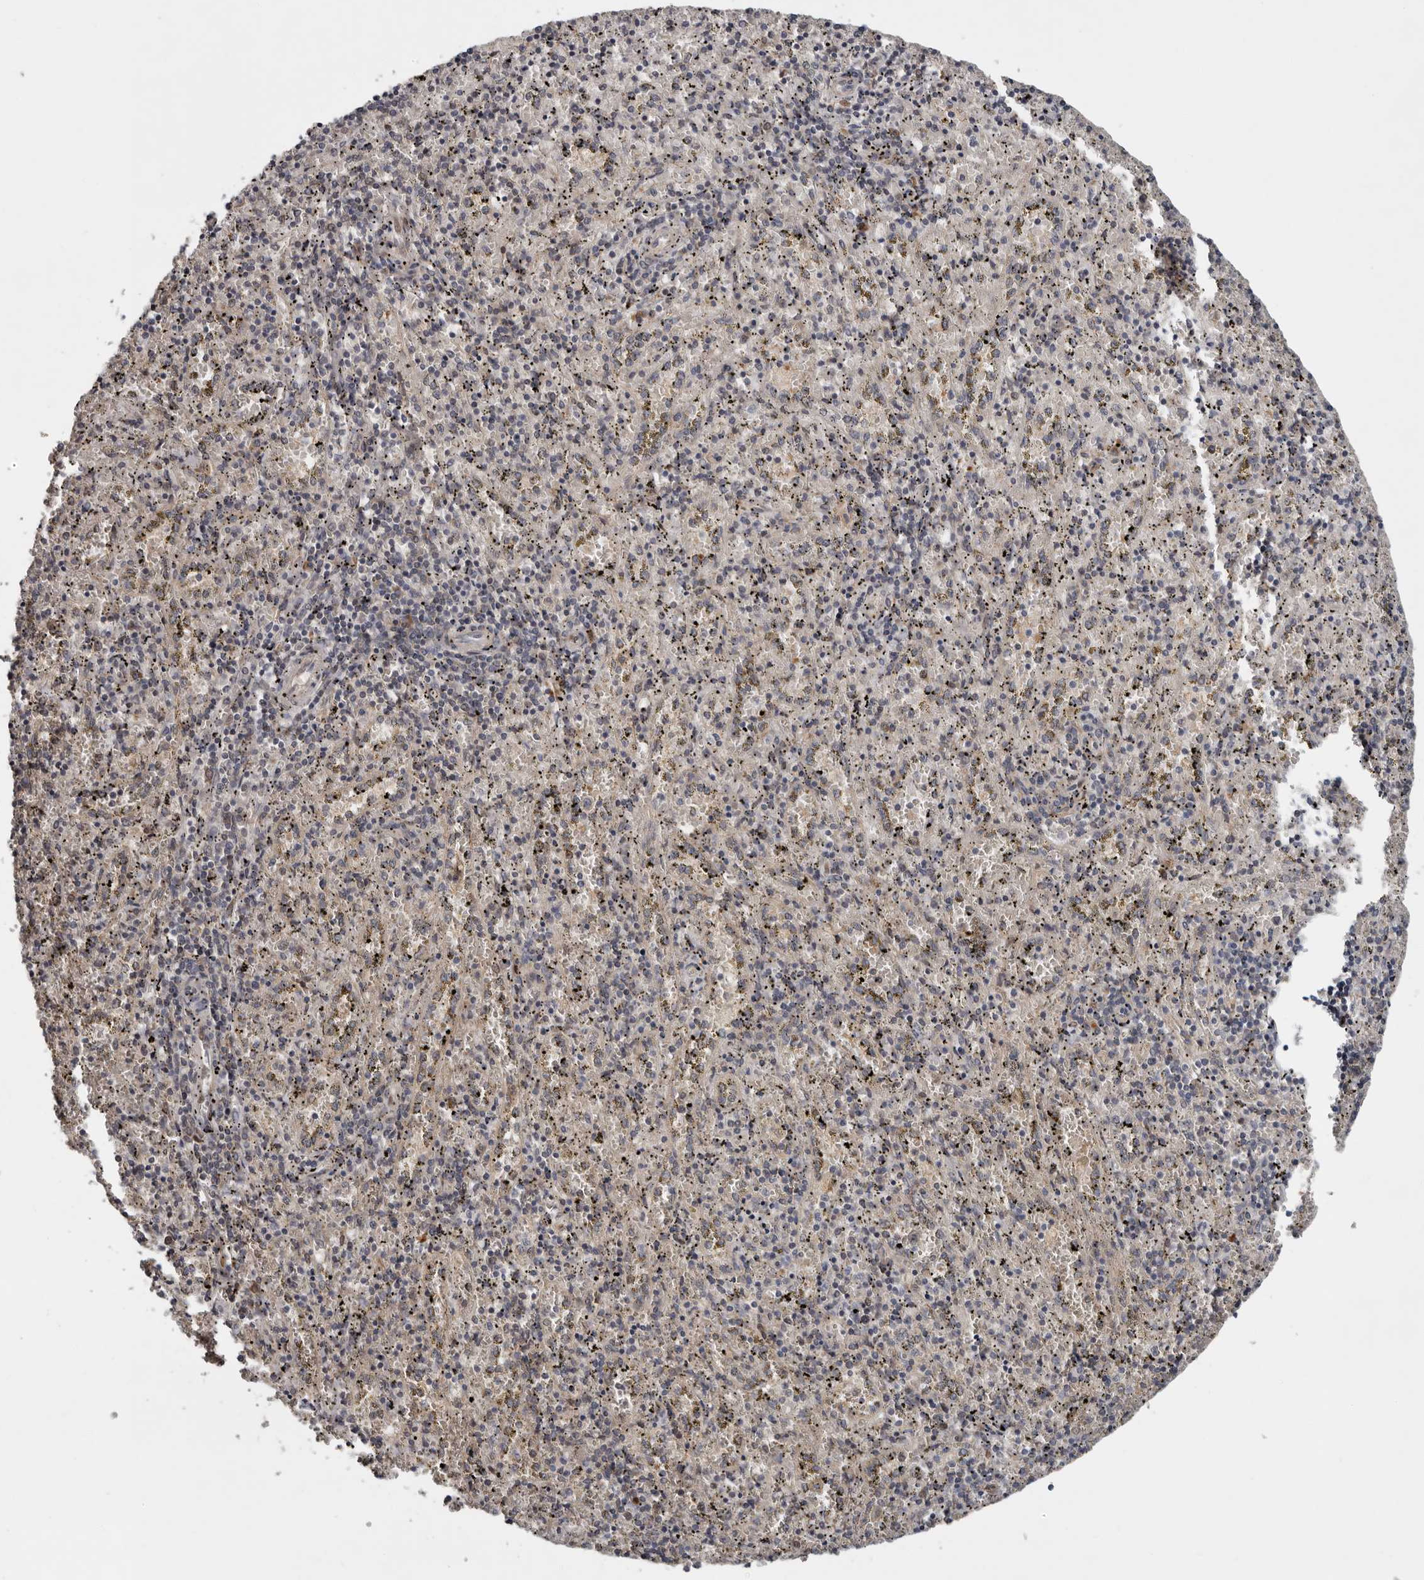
{"staining": {"intensity": "negative", "quantity": "none", "location": "none"}, "tissue": "spleen", "cell_type": "Cells in red pulp", "image_type": "normal", "snomed": [{"axis": "morphology", "description": "Normal tissue, NOS"}, {"axis": "topography", "description": "Spleen"}], "caption": "Immunohistochemical staining of benign spleen displays no significant positivity in cells in red pulp. The staining was performed using DAB to visualize the protein expression in brown, while the nuclei were stained in blue with hematoxylin (Magnification: 20x).", "gene": "CHML", "patient": {"sex": "male", "age": 11}}